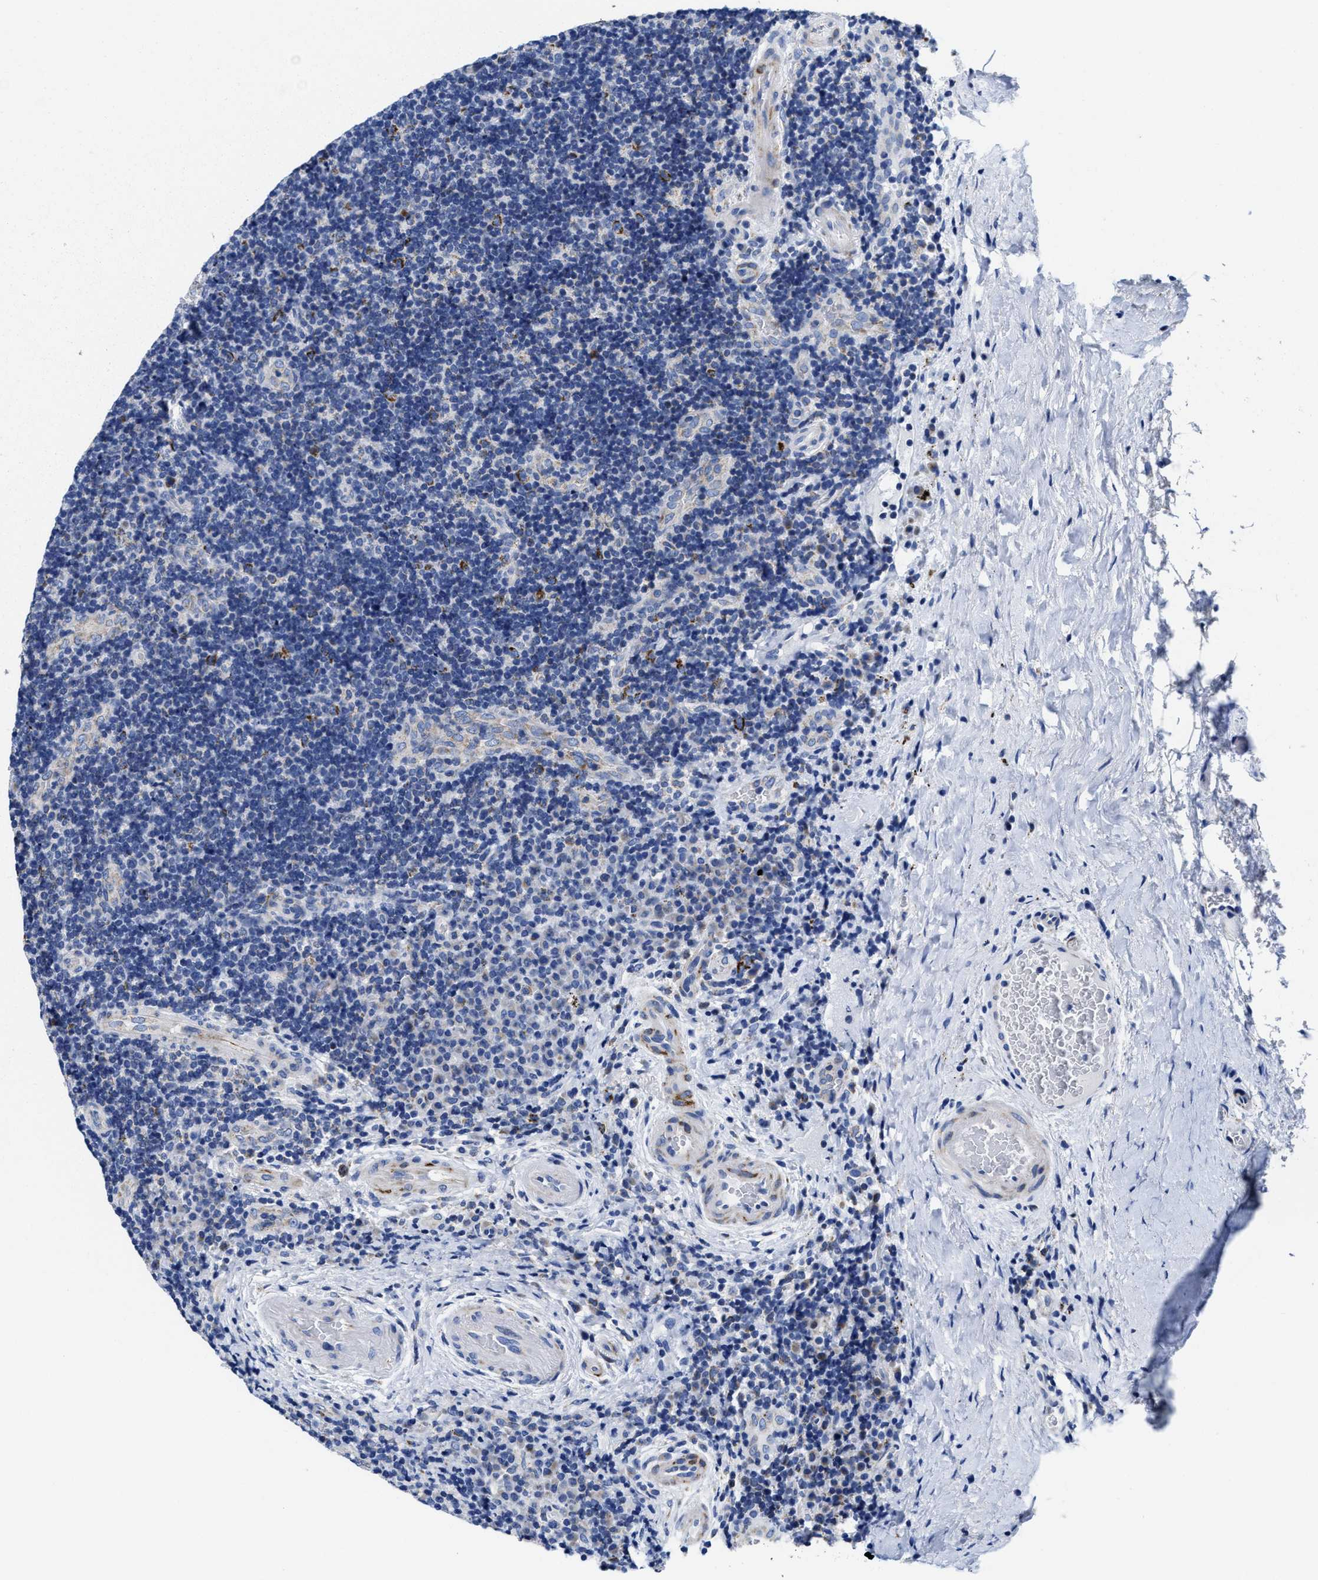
{"staining": {"intensity": "negative", "quantity": "none", "location": "none"}, "tissue": "lymphoma", "cell_type": "Tumor cells", "image_type": "cancer", "snomed": [{"axis": "morphology", "description": "Malignant lymphoma, non-Hodgkin's type, High grade"}, {"axis": "topography", "description": "Tonsil"}], "caption": "Immunohistochemistry micrograph of neoplastic tissue: high-grade malignant lymphoma, non-Hodgkin's type stained with DAB (3,3'-diaminobenzidine) reveals no significant protein positivity in tumor cells.", "gene": "TBRG4", "patient": {"sex": "female", "age": 36}}